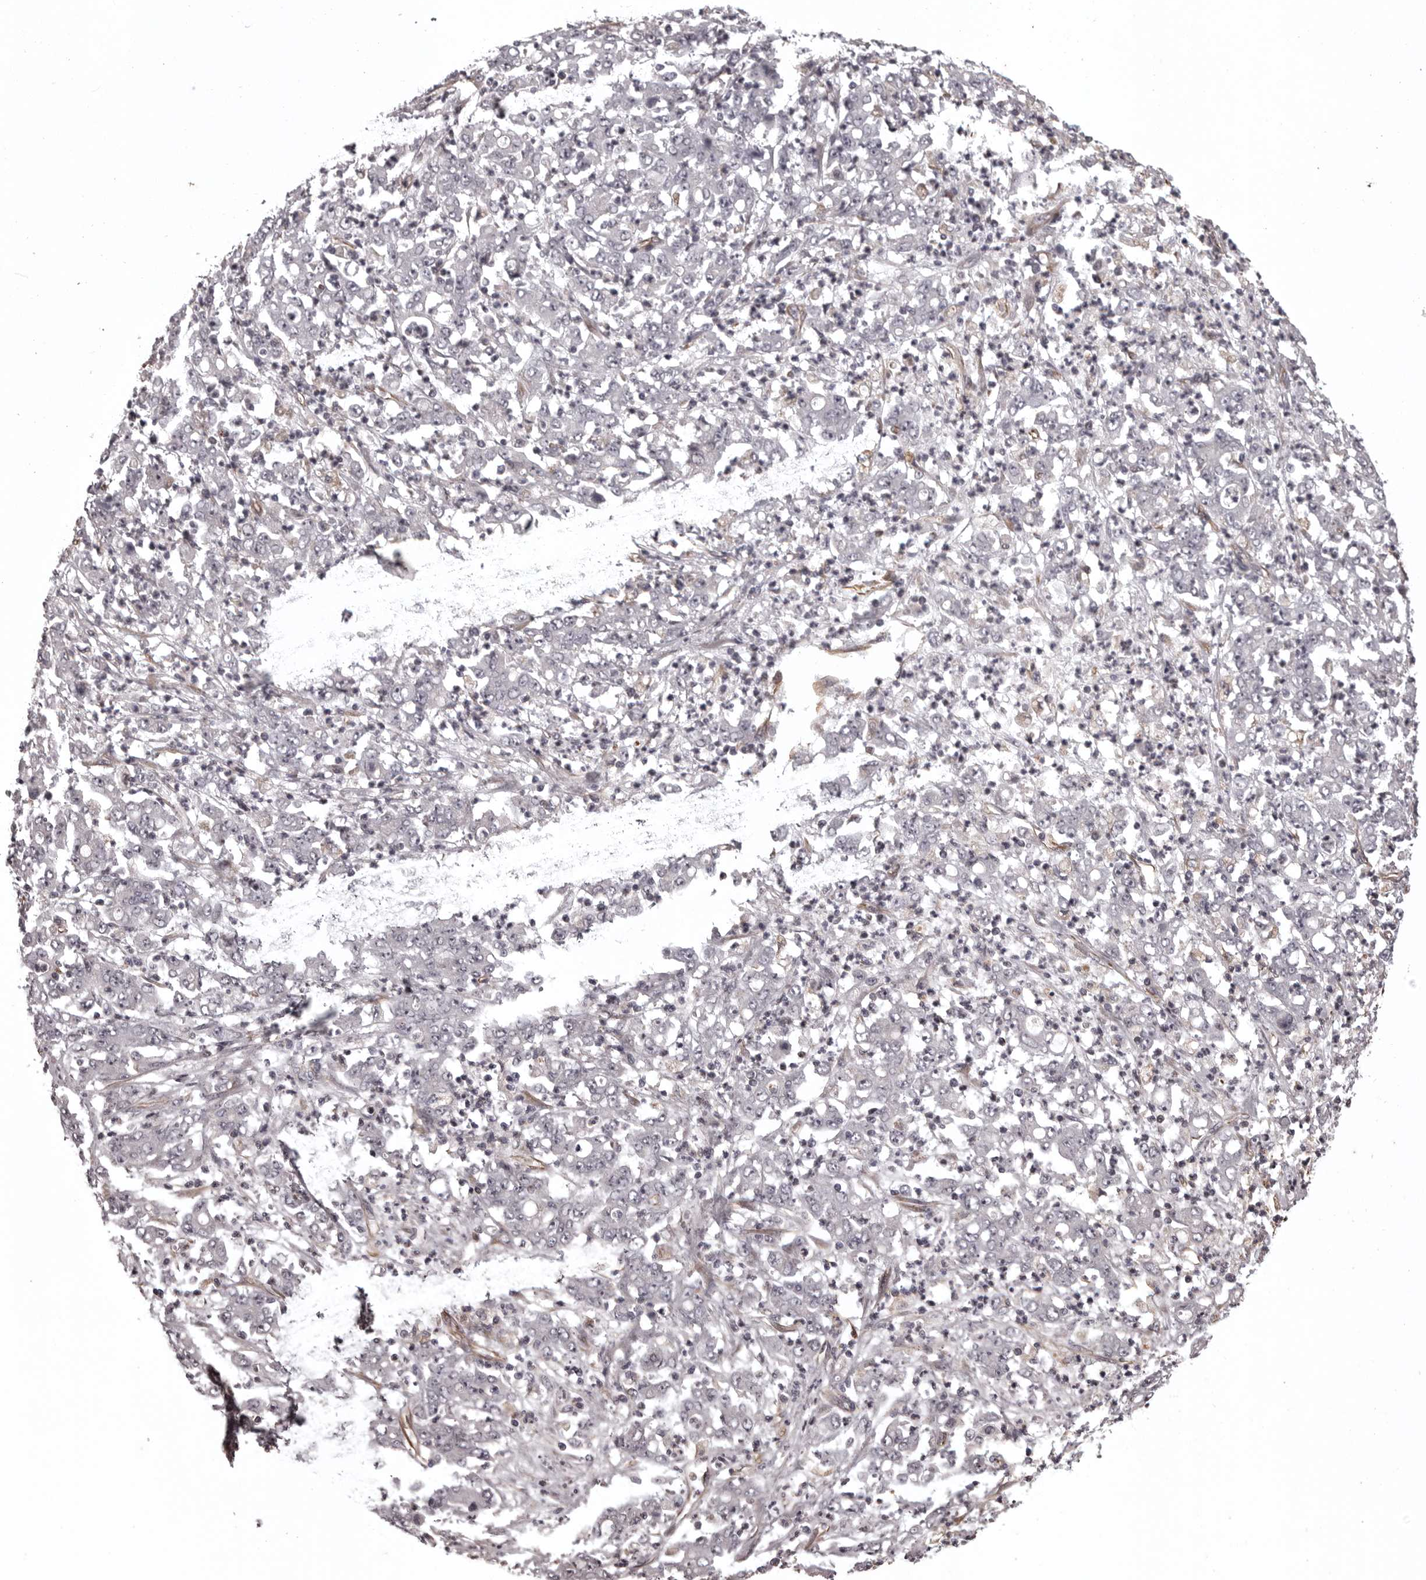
{"staining": {"intensity": "negative", "quantity": "none", "location": "none"}, "tissue": "stomach cancer", "cell_type": "Tumor cells", "image_type": "cancer", "snomed": [{"axis": "morphology", "description": "Adenocarcinoma, NOS"}, {"axis": "topography", "description": "Stomach, lower"}], "caption": "This is an immunohistochemistry micrograph of stomach cancer (adenocarcinoma). There is no positivity in tumor cells.", "gene": "FAAP100", "patient": {"sex": "female", "age": 71}}